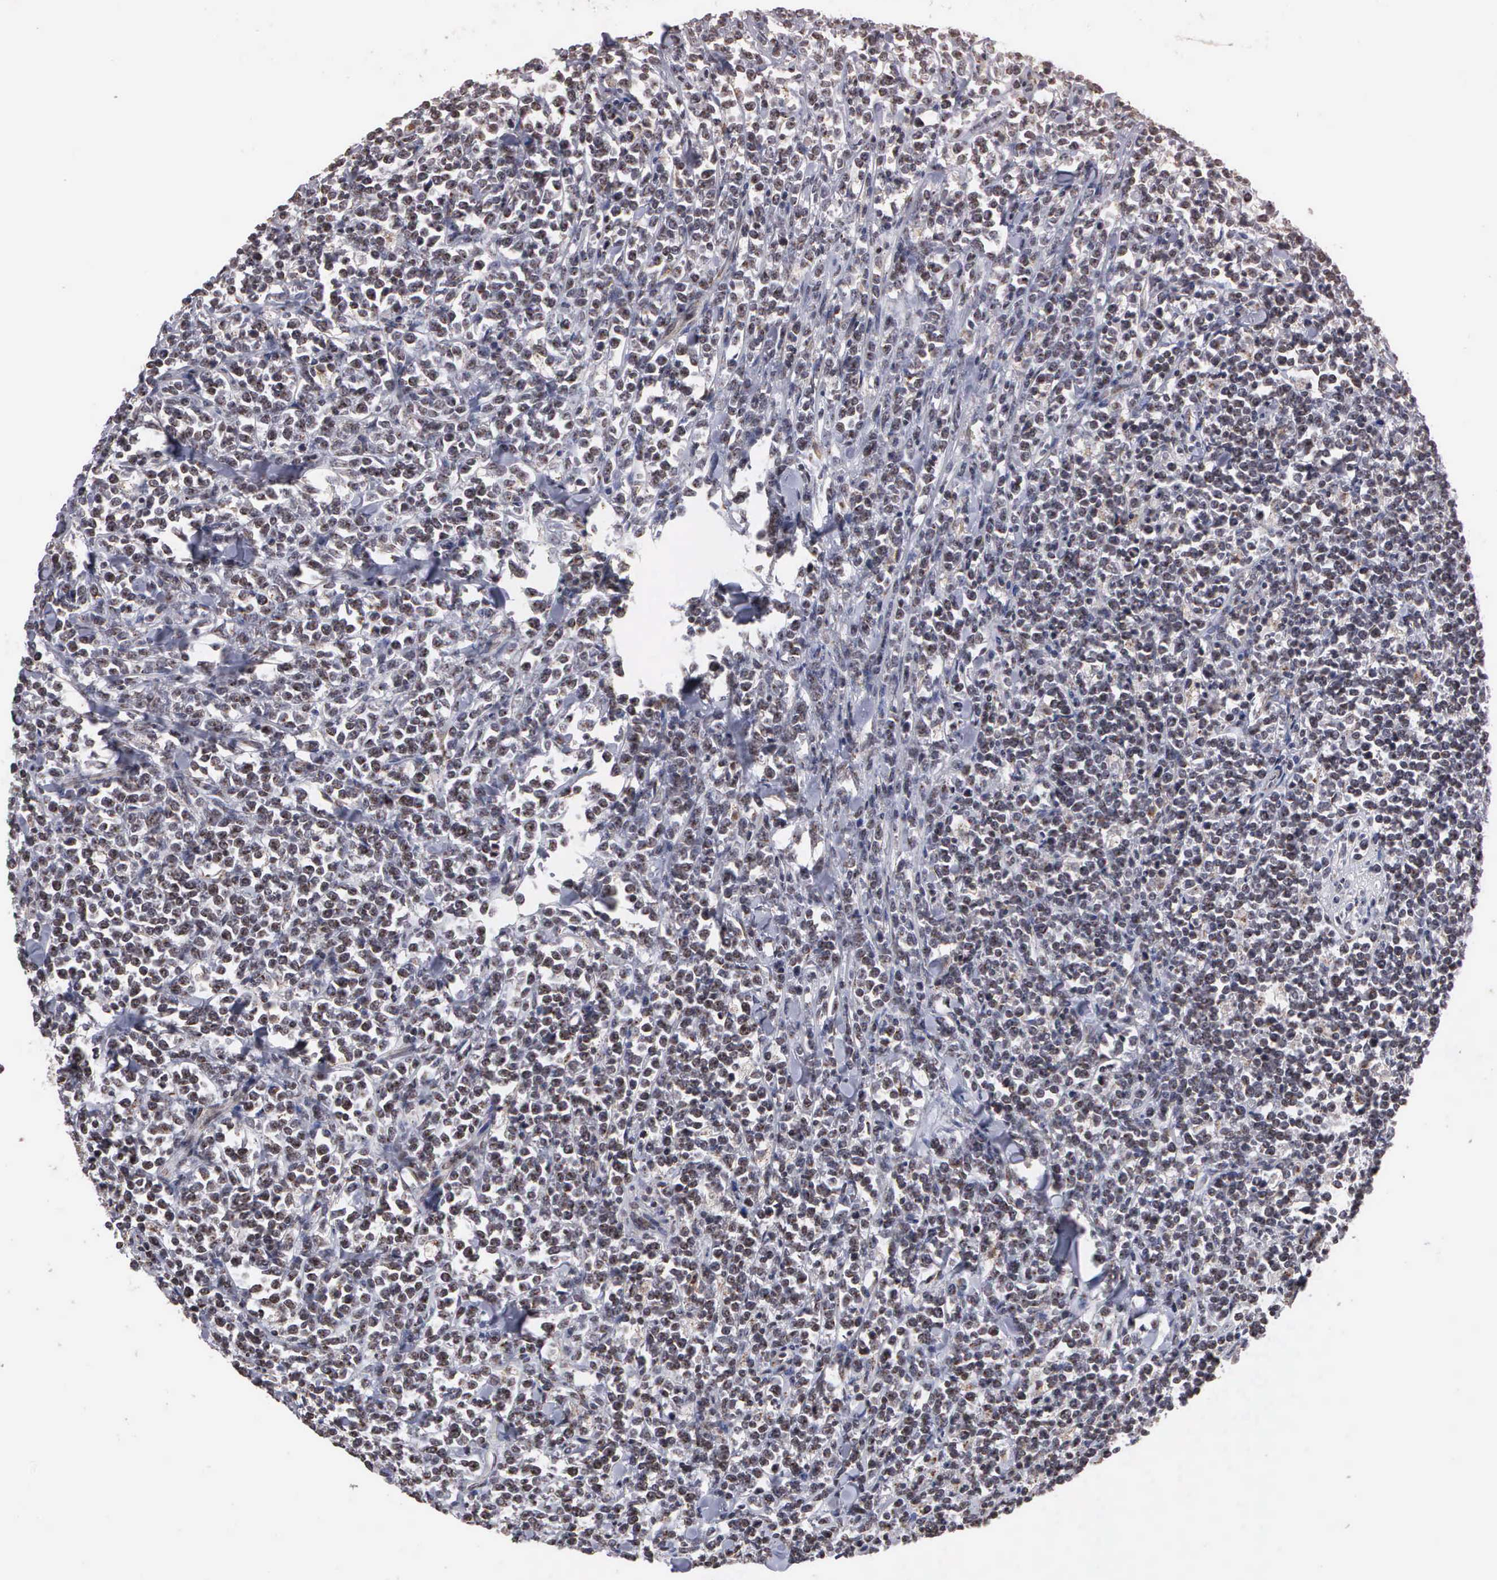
{"staining": {"intensity": "moderate", "quantity": "25%-75%", "location": "cytoplasmic/membranous,nuclear"}, "tissue": "lymphoma", "cell_type": "Tumor cells", "image_type": "cancer", "snomed": [{"axis": "morphology", "description": "Malignant lymphoma, non-Hodgkin's type, High grade"}, {"axis": "topography", "description": "Small intestine"}, {"axis": "topography", "description": "Colon"}], "caption": "Malignant lymphoma, non-Hodgkin's type (high-grade) stained with a brown dye demonstrates moderate cytoplasmic/membranous and nuclear positive positivity in about 25%-75% of tumor cells.", "gene": "GTF2A1", "patient": {"sex": "male", "age": 8}}